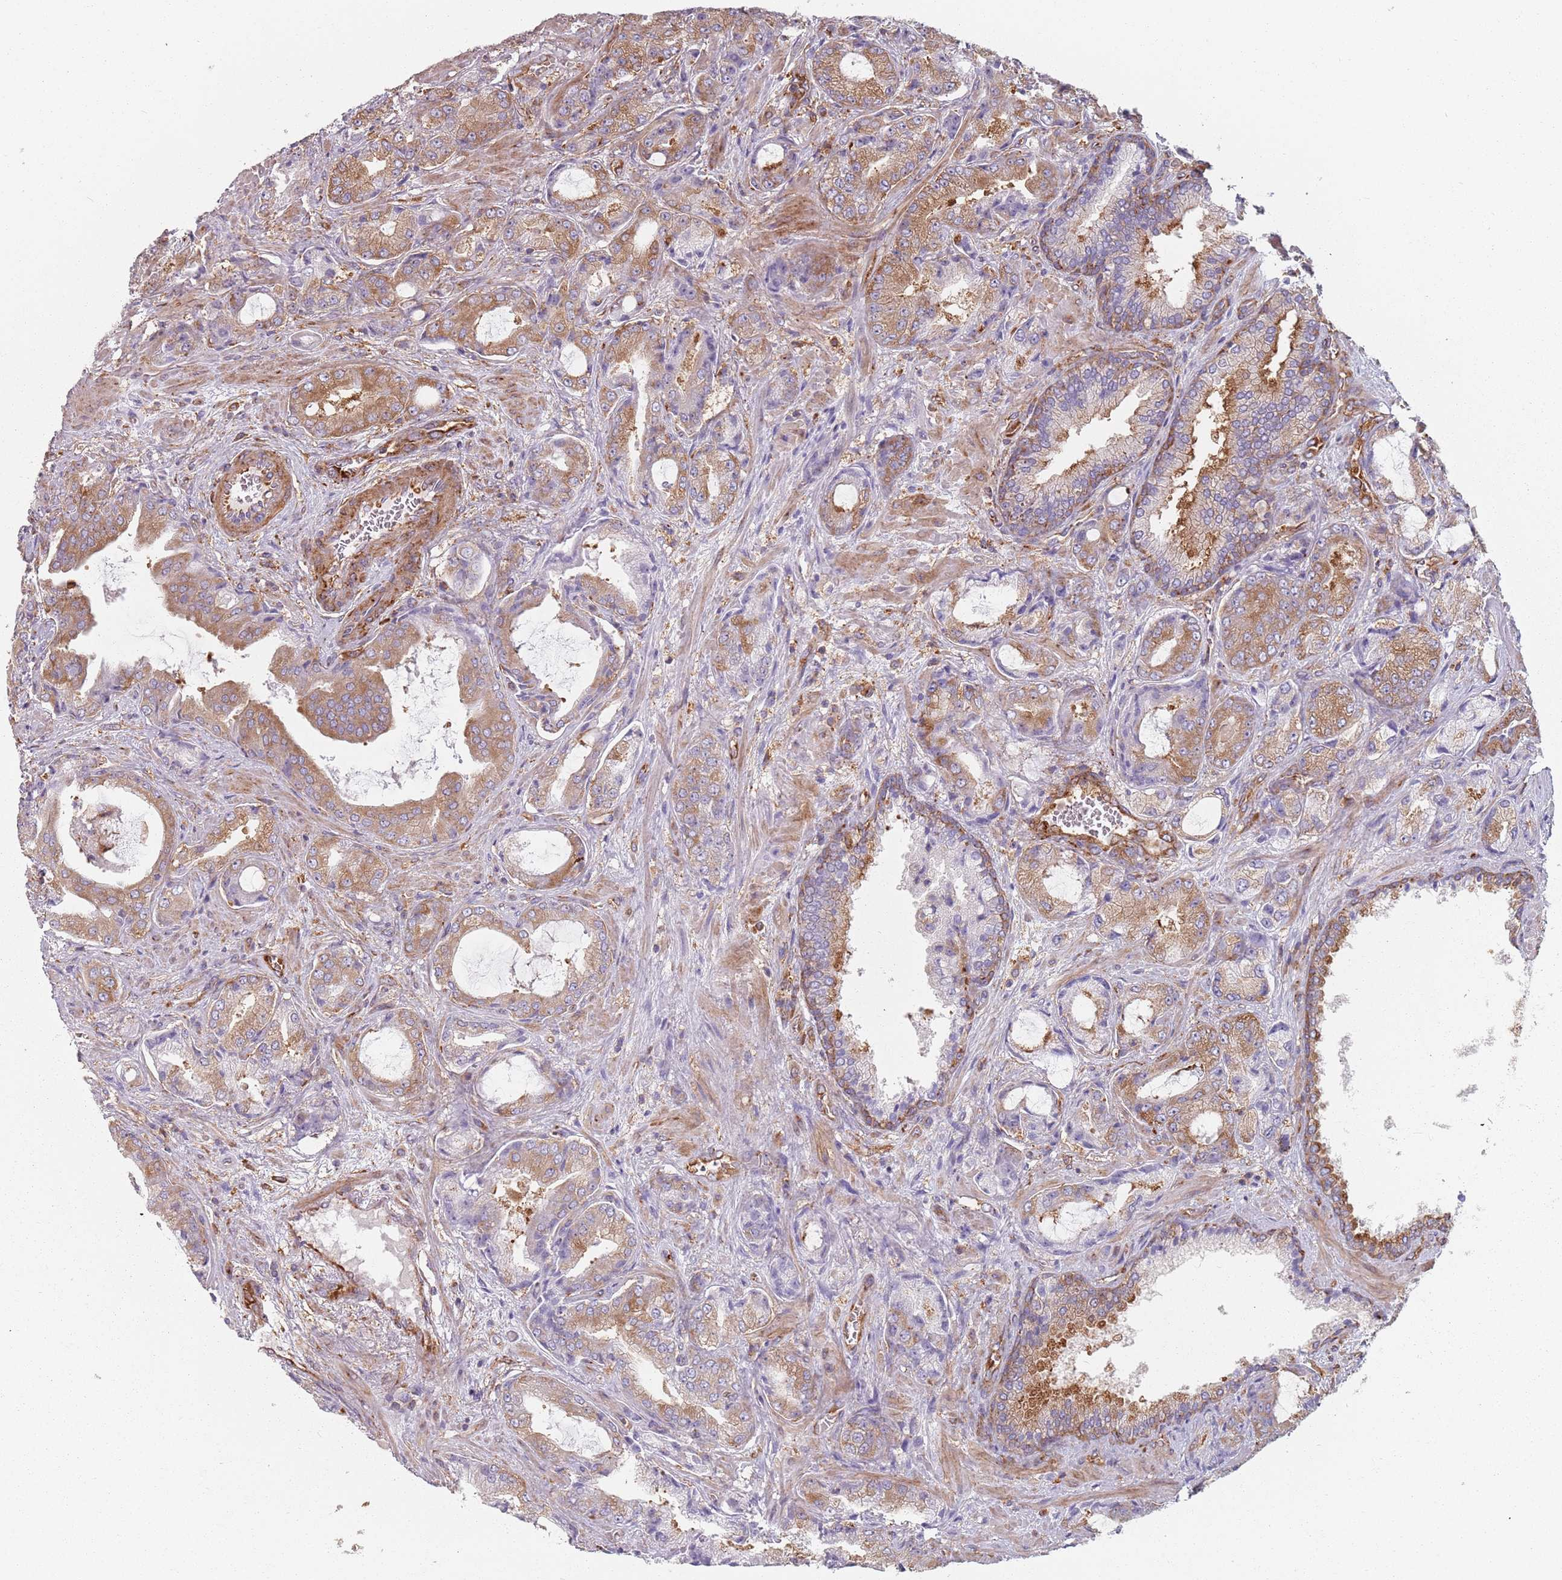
{"staining": {"intensity": "moderate", "quantity": ">75%", "location": "cytoplasmic/membranous"}, "tissue": "prostate cancer", "cell_type": "Tumor cells", "image_type": "cancer", "snomed": [{"axis": "morphology", "description": "Adenocarcinoma, High grade"}, {"axis": "topography", "description": "Prostate"}], "caption": "A micrograph showing moderate cytoplasmic/membranous expression in approximately >75% of tumor cells in adenocarcinoma (high-grade) (prostate), as visualized by brown immunohistochemical staining.", "gene": "TPD52L2", "patient": {"sex": "male", "age": 68}}